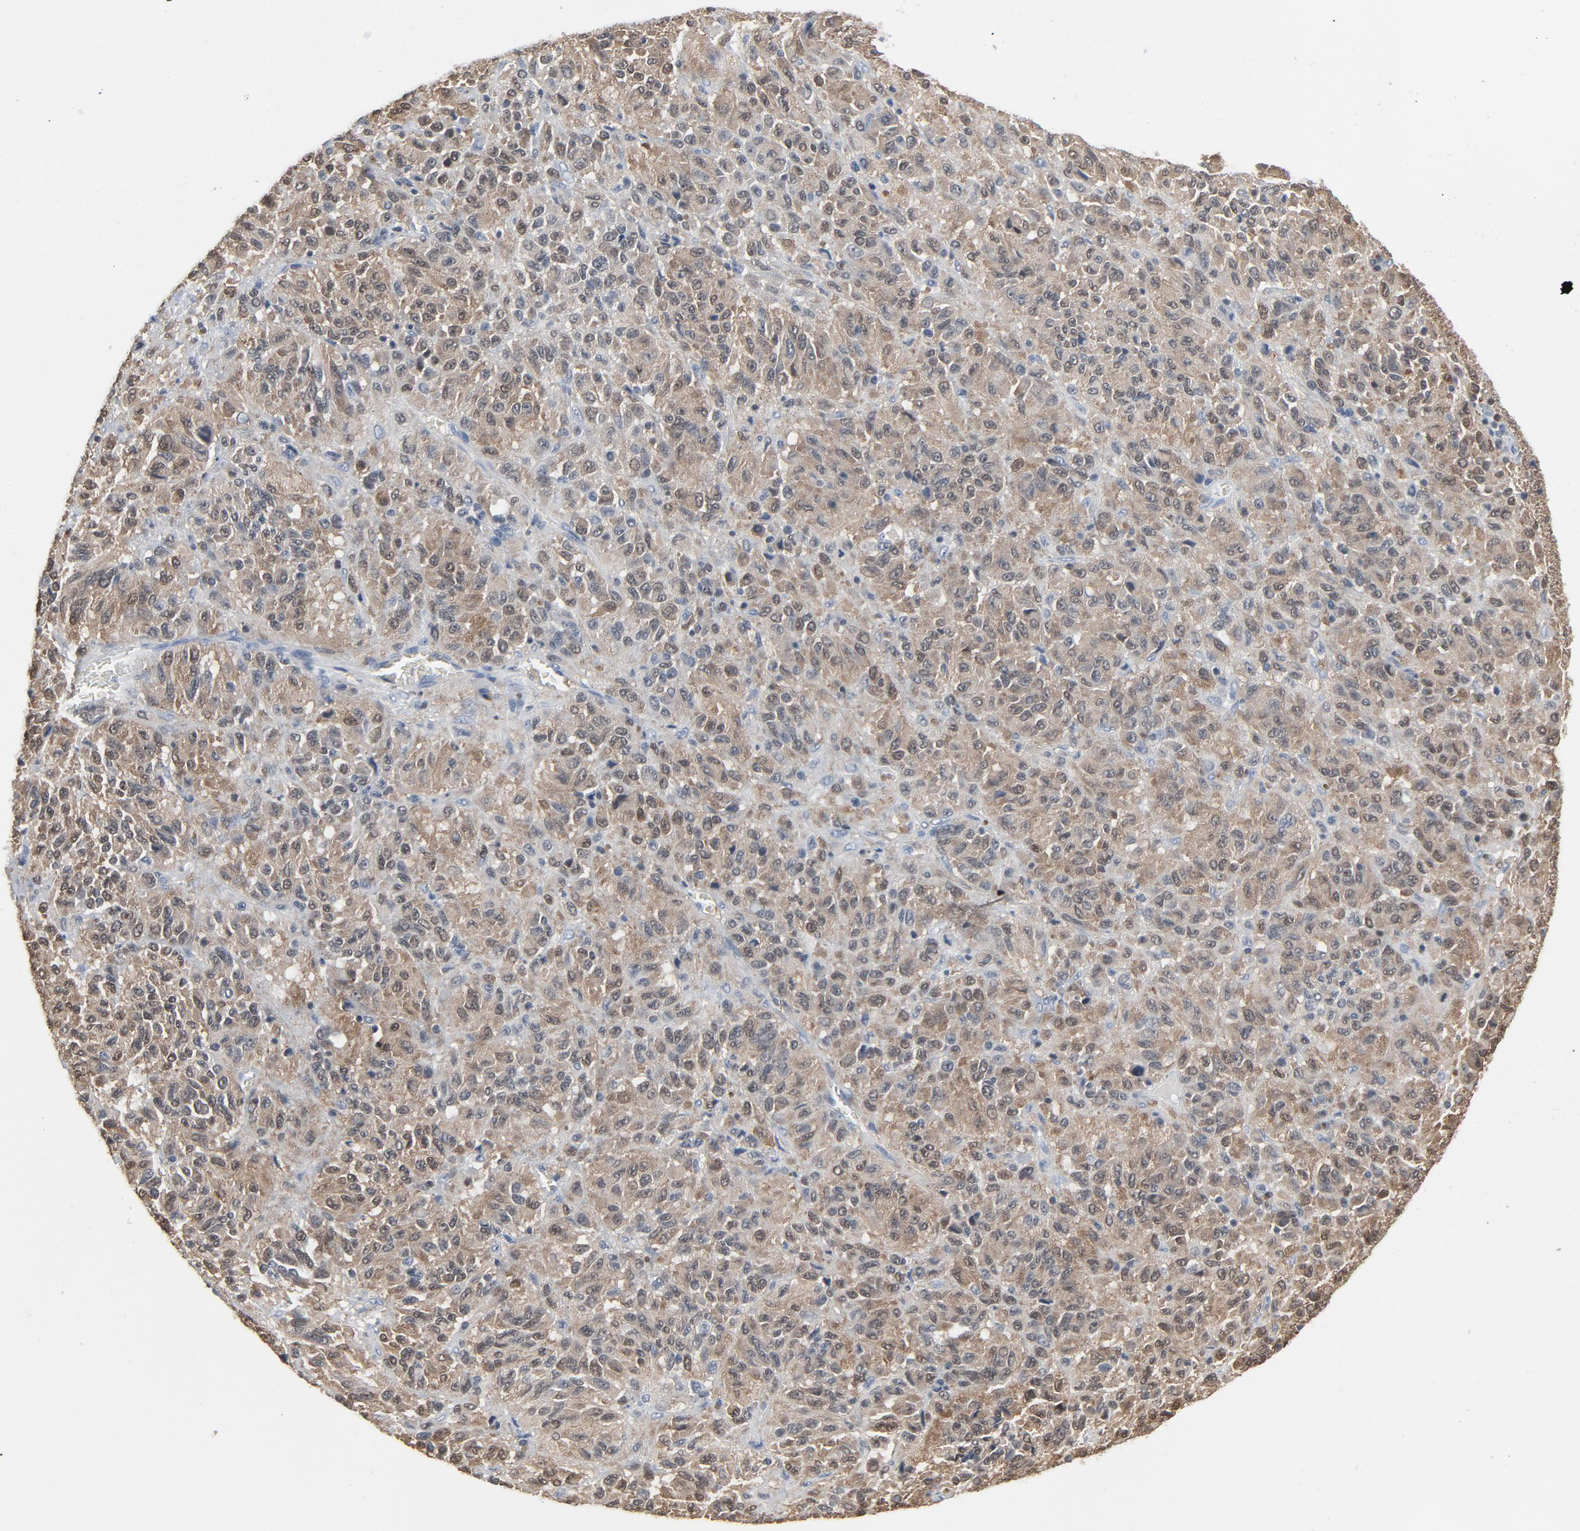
{"staining": {"intensity": "strong", "quantity": ">75%", "location": "cytoplasmic/membranous"}, "tissue": "melanoma", "cell_type": "Tumor cells", "image_type": "cancer", "snomed": [{"axis": "morphology", "description": "Malignant melanoma, Metastatic site"}, {"axis": "topography", "description": "Lung"}], "caption": "Malignant melanoma (metastatic site) stained for a protein (brown) reveals strong cytoplasmic/membranous positive expression in approximately >75% of tumor cells.", "gene": "STAT5A", "patient": {"sex": "male", "age": 64}}